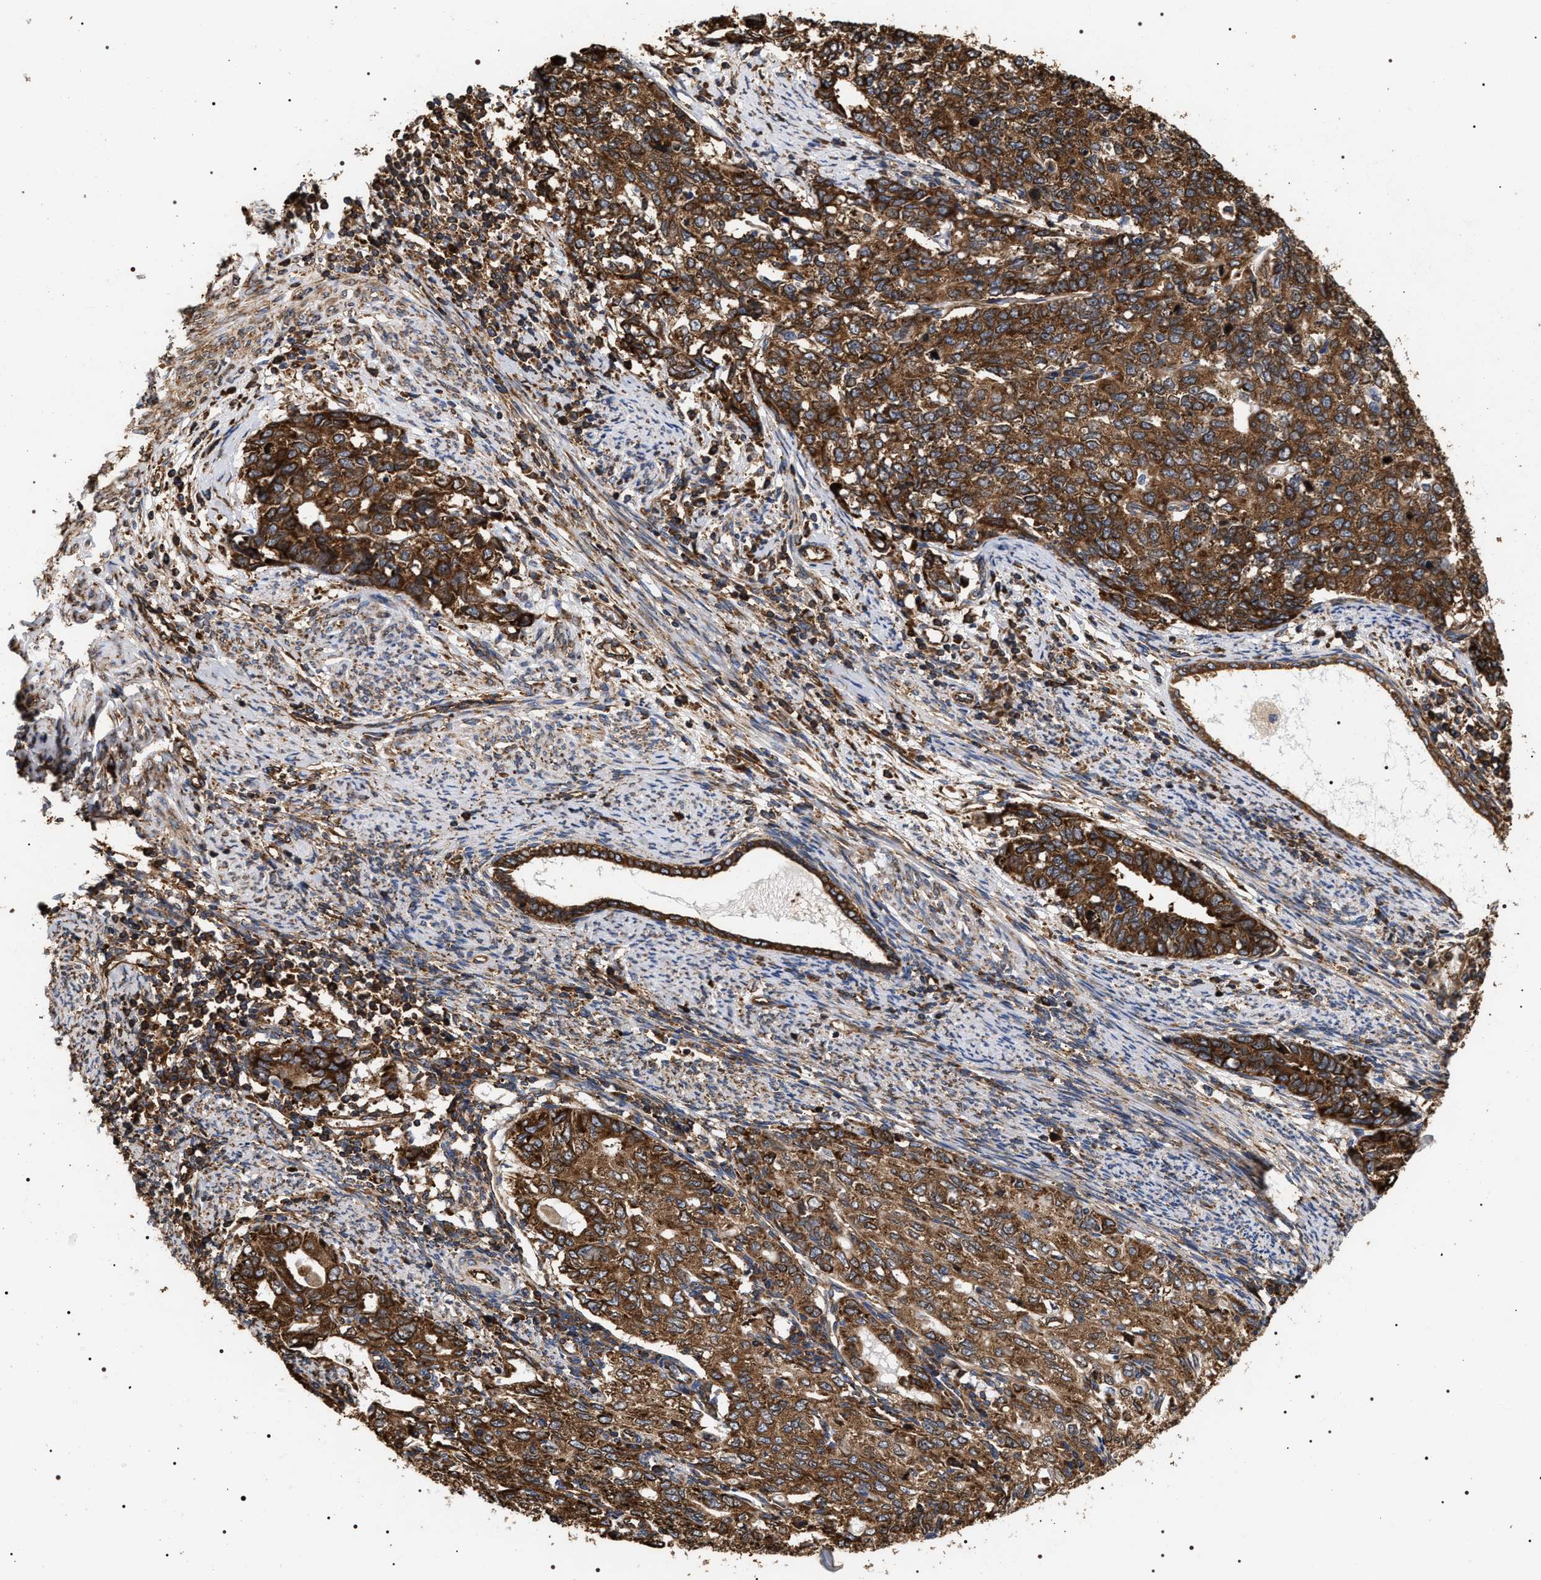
{"staining": {"intensity": "strong", "quantity": ">75%", "location": "cytoplasmic/membranous"}, "tissue": "cervical cancer", "cell_type": "Tumor cells", "image_type": "cancer", "snomed": [{"axis": "morphology", "description": "Squamous cell carcinoma, NOS"}, {"axis": "topography", "description": "Cervix"}], "caption": "Strong cytoplasmic/membranous expression for a protein is appreciated in approximately >75% of tumor cells of cervical cancer (squamous cell carcinoma) using immunohistochemistry (IHC).", "gene": "SERBP1", "patient": {"sex": "female", "age": 63}}